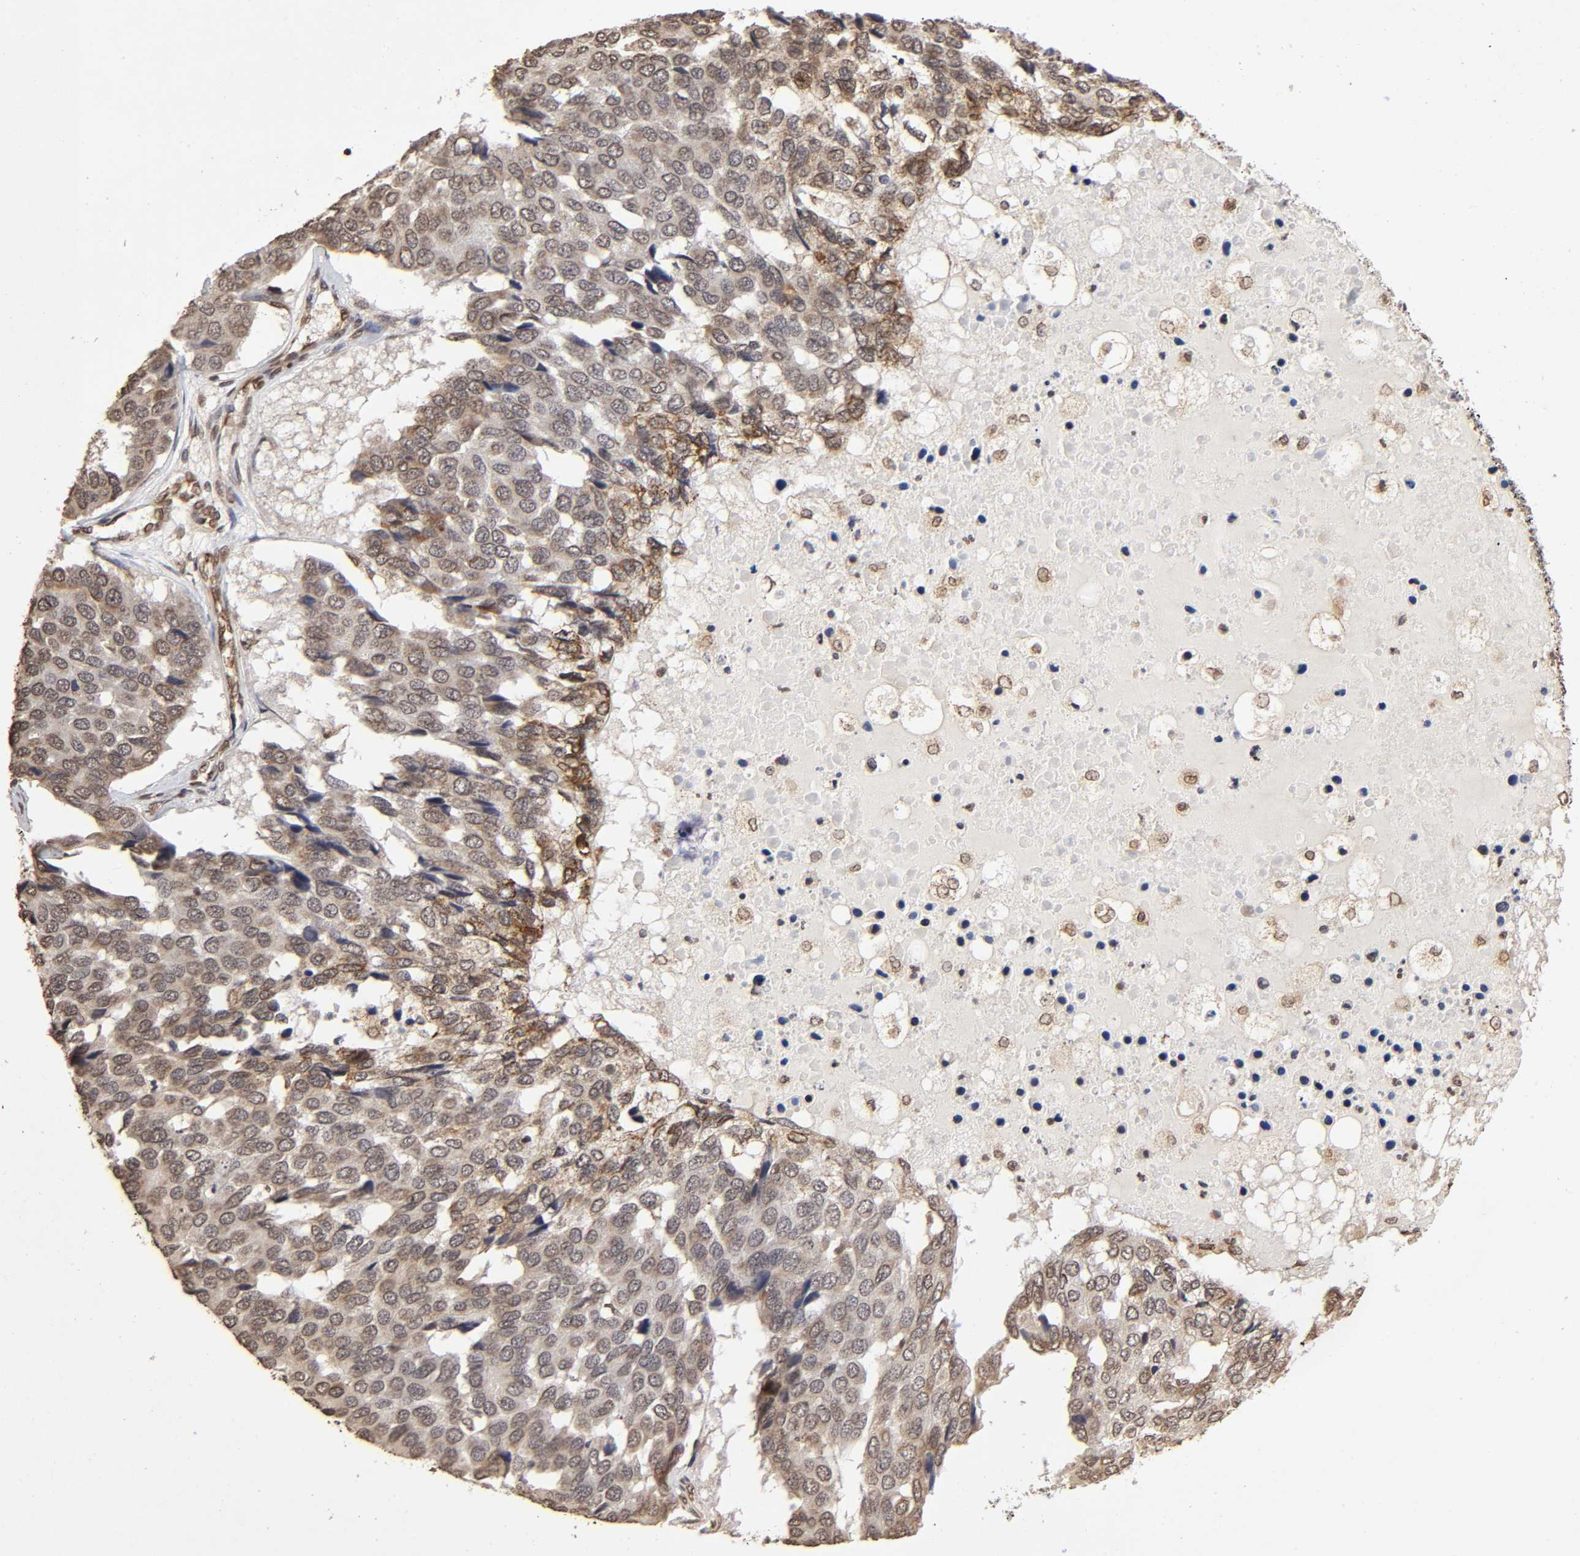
{"staining": {"intensity": "weak", "quantity": "25%-75%", "location": "nuclear"}, "tissue": "pancreatic cancer", "cell_type": "Tumor cells", "image_type": "cancer", "snomed": [{"axis": "morphology", "description": "Adenocarcinoma, NOS"}, {"axis": "topography", "description": "Pancreas"}], "caption": "DAB (3,3'-diaminobenzidine) immunohistochemical staining of pancreatic cancer (adenocarcinoma) reveals weak nuclear protein positivity in approximately 25%-75% of tumor cells.", "gene": "MLLT6", "patient": {"sex": "male", "age": 50}}